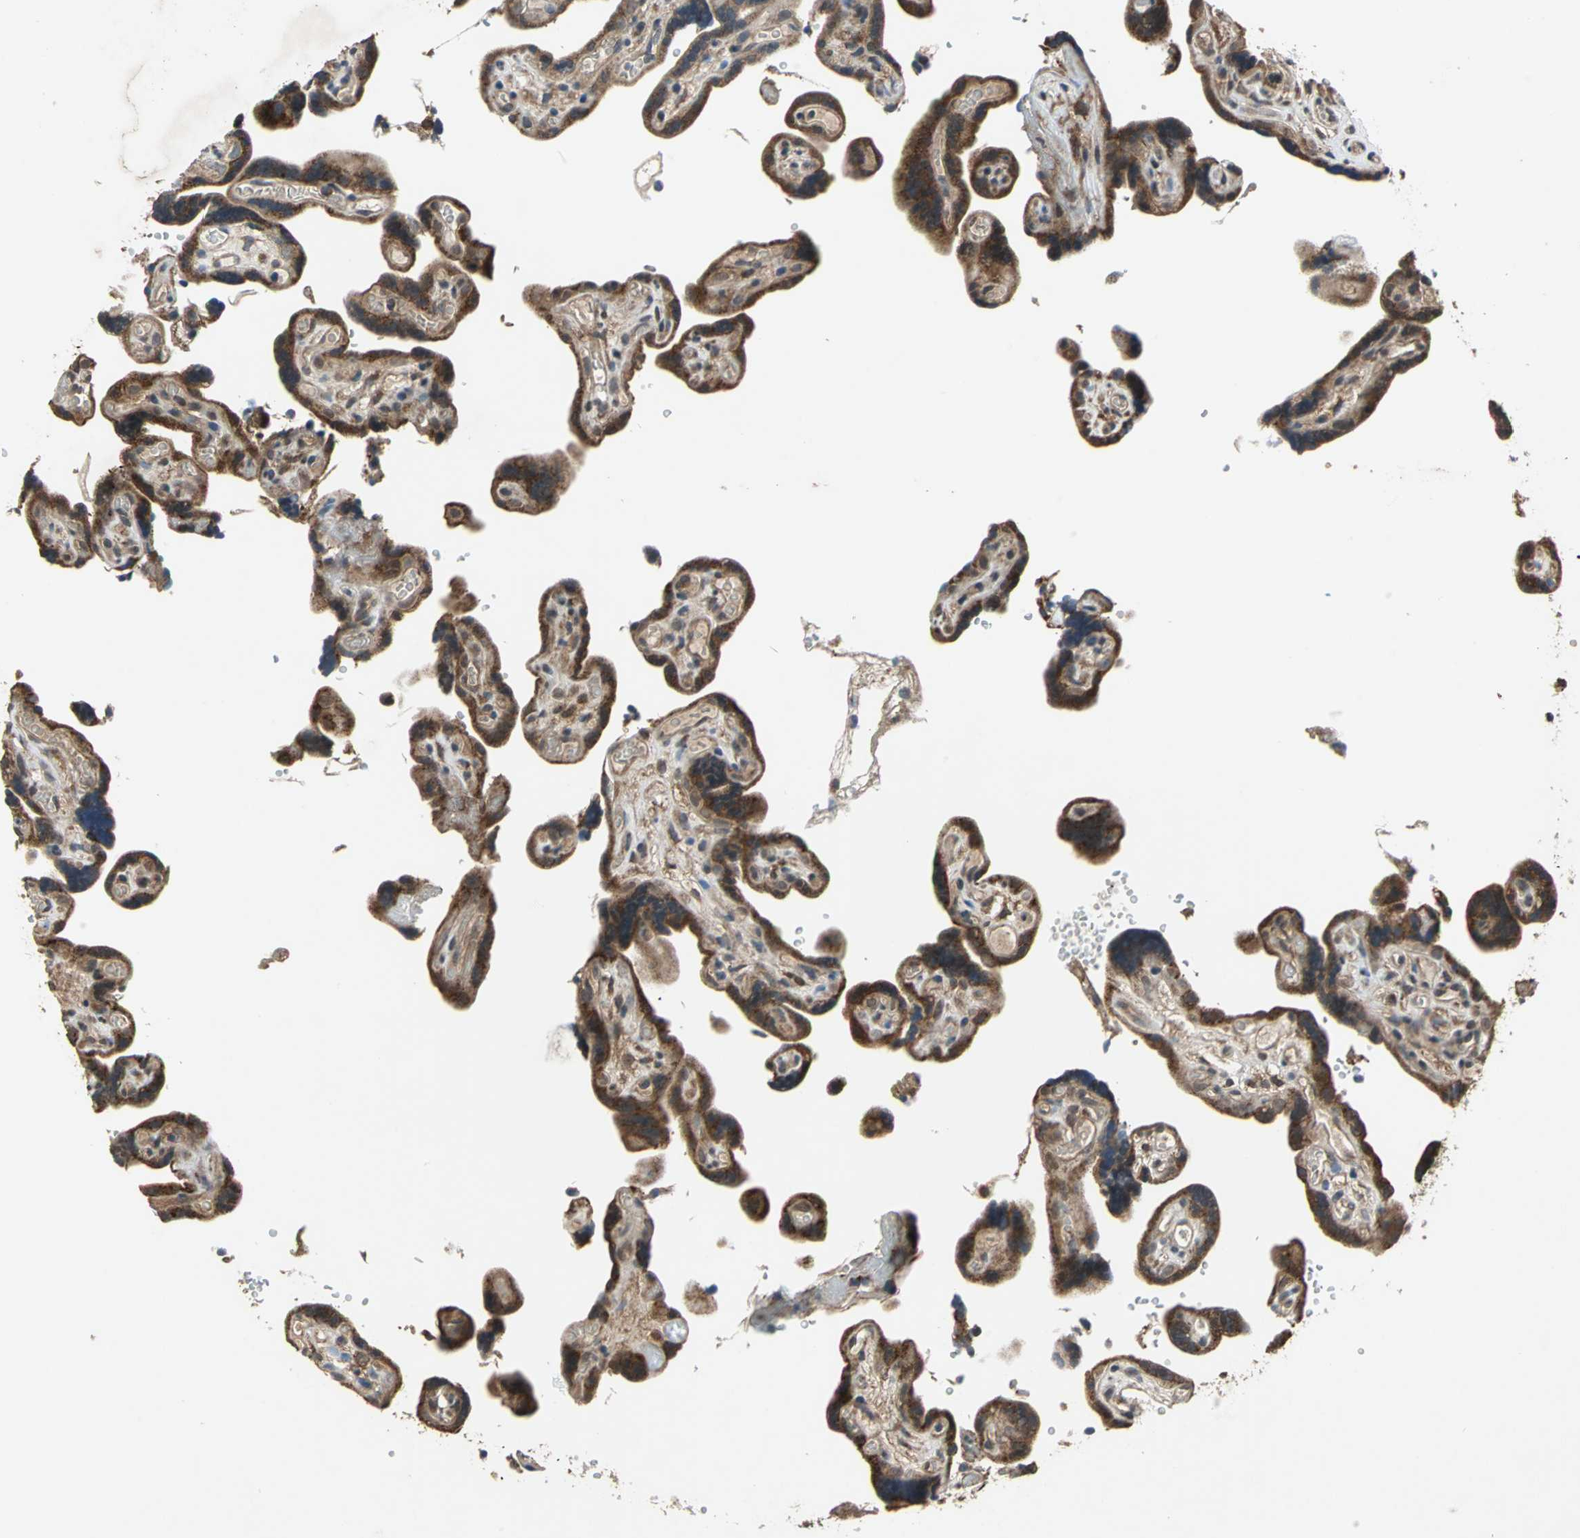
{"staining": {"intensity": "strong", "quantity": ">75%", "location": "cytoplasmic/membranous"}, "tissue": "placenta", "cell_type": "Decidual cells", "image_type": "normal", "snomed": [{"axis": "morphology", "description": "Normal tissue, NOS"}, {"axis": "topography", "description": "Placenta"}], "caption": "DAB (3,3'-diaminobenzidine) immunohistochemical staining of unremarkable placenta shows strong cytoplasmic/membranous protein staining in about >75% of decidual cells. (DAB (3,3'-diaminobenzidine) IHC, brown staining for protein, blue staining for nuclei).", "gene": "NFKBIE", "patient": {"sex": "female", "age": 30}}